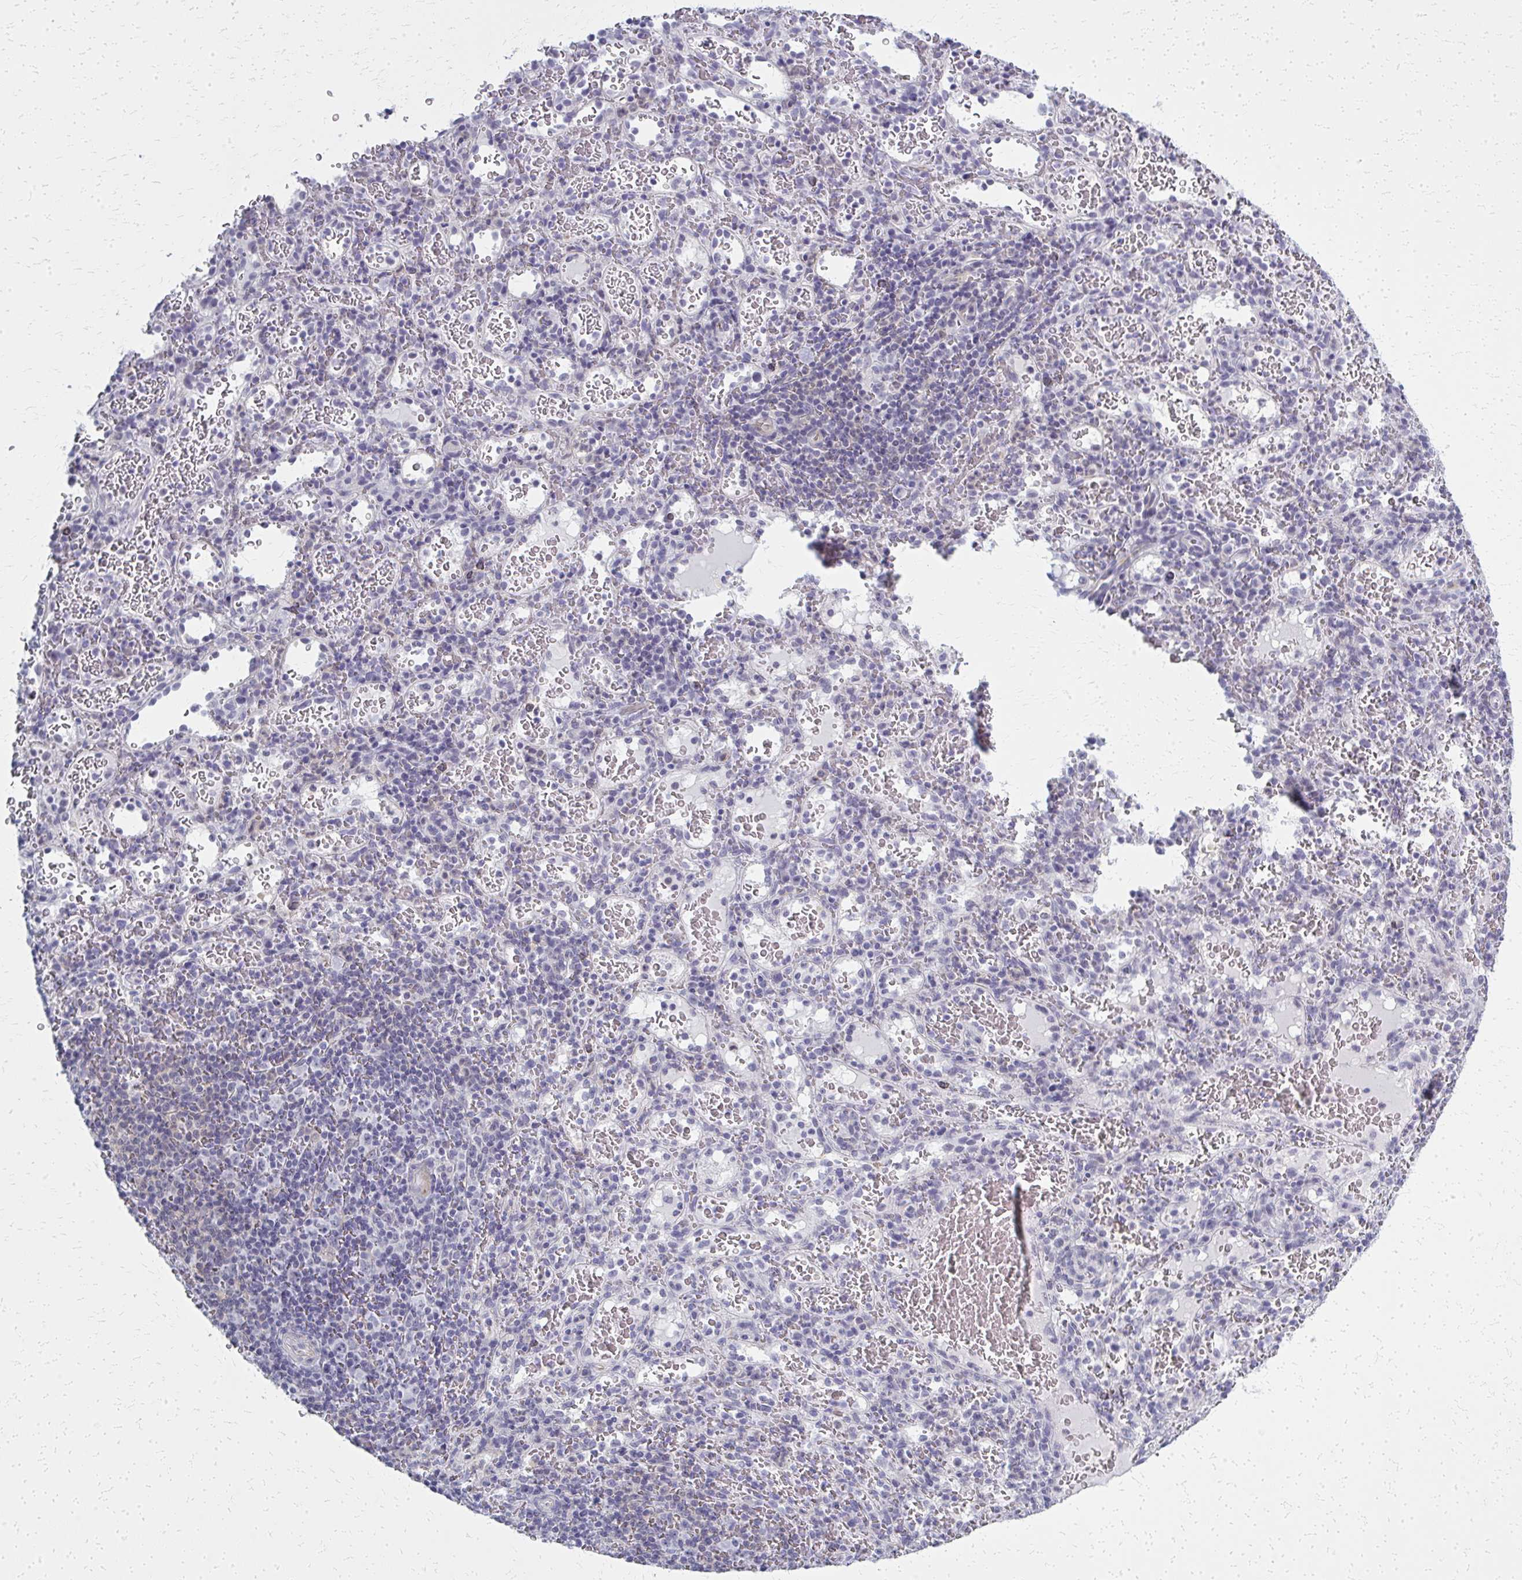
{"staining": {"intensity": "negative", "quantity": "none", "location": "none"}, "tissue": "spleen", "cell_type": "Cells in red pulp", "image_type": "normal", "snomed": [{"axis": "morphology", "description": "Normal tissue, NOS"}, {"axis": "topography", "description": "Spleen"}], "caption": "The image exhibits no significant positivity in cells in red pulp of spleen.", "gene": "CASQ2", "patient": {"sex": "male", "age": 57}}